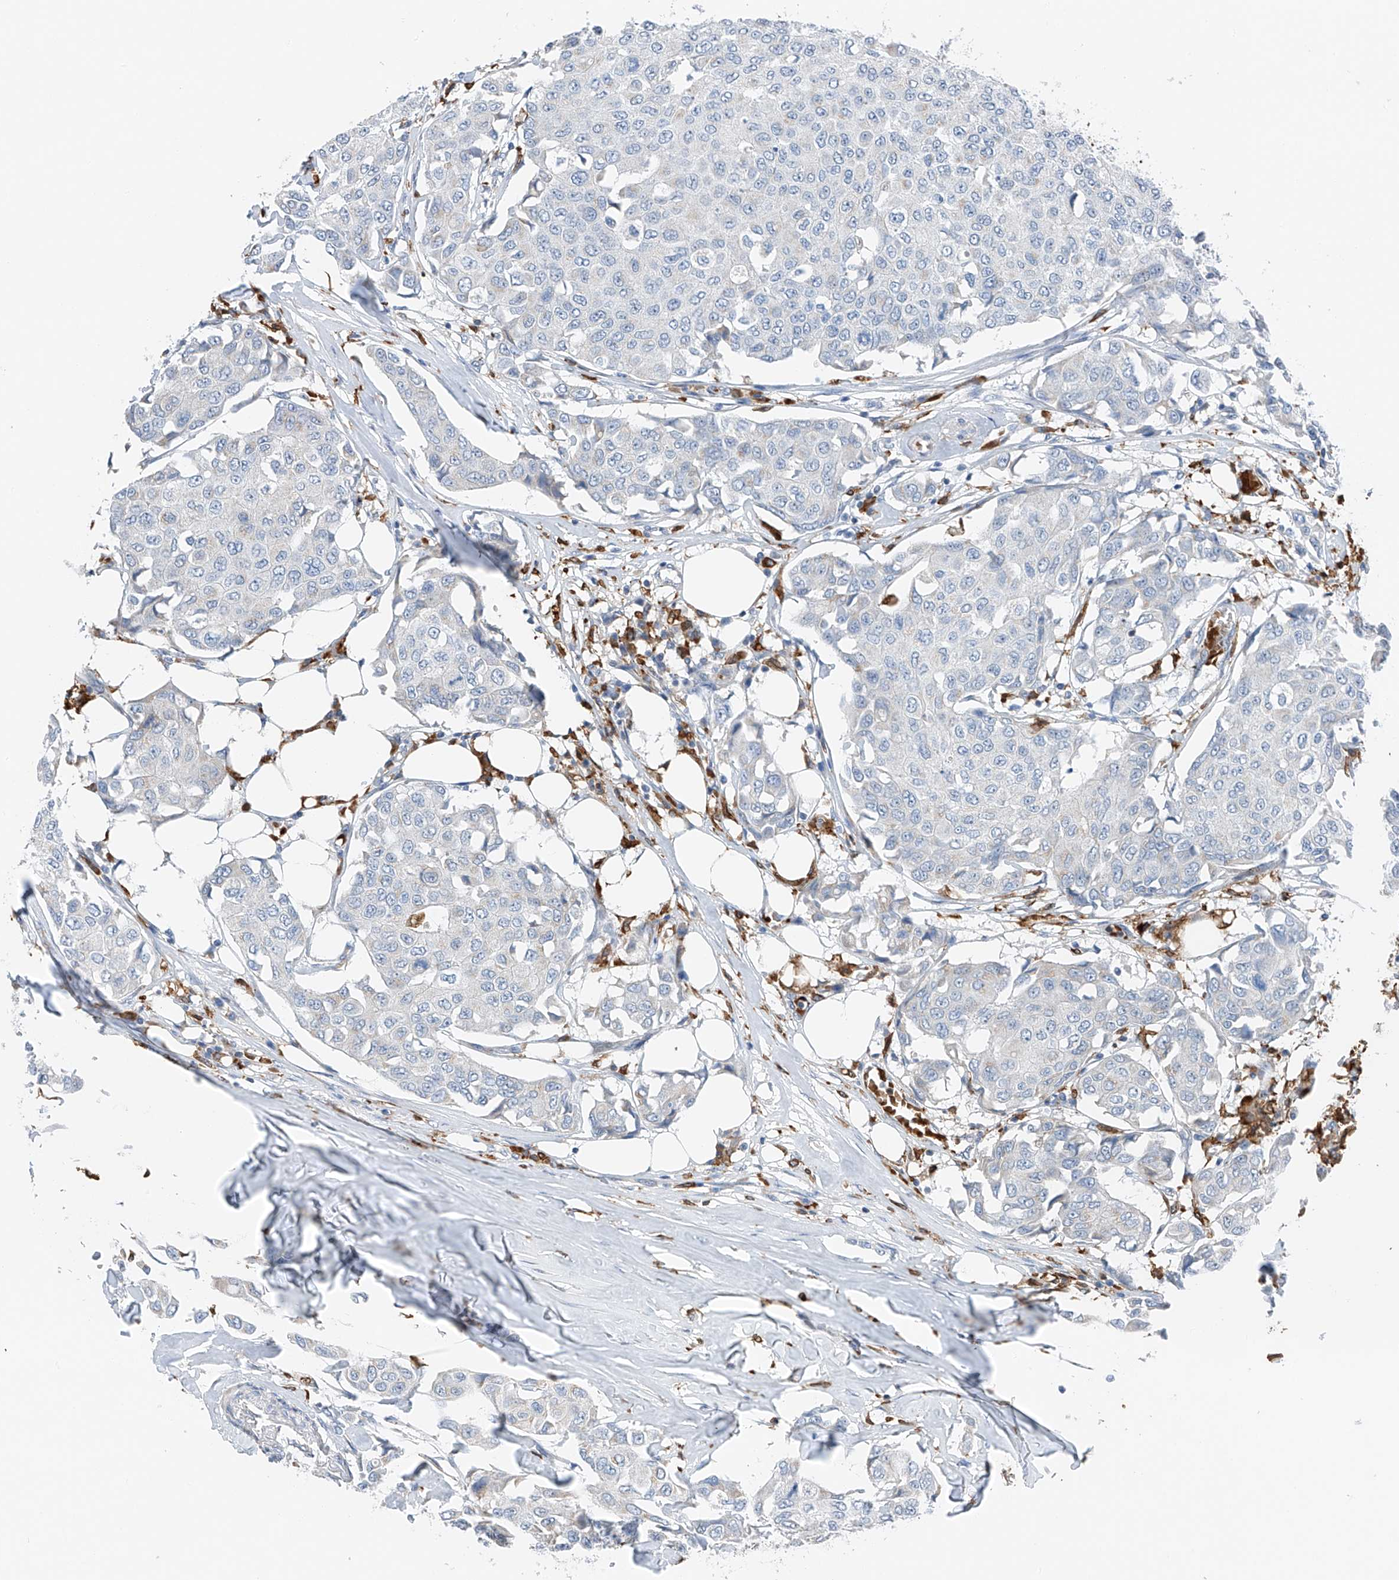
{"staining": {"intensity": "negative", "quantity": "none", "location": "none"}, "tissue": "breast cancer", "cell_type": "Tumor cells", "image_type": "cancer", "snomed": [{"axis": "morphology", "description": "Duct carcinoma"}, {"axis": "topography", "description": "Breast"}], "caption": "The image shows no significant positivity in tumor cells of breast intraductal carcinoma.", "gene": "TBXAS1", "patient": {"sex": "female", "age": 80}}